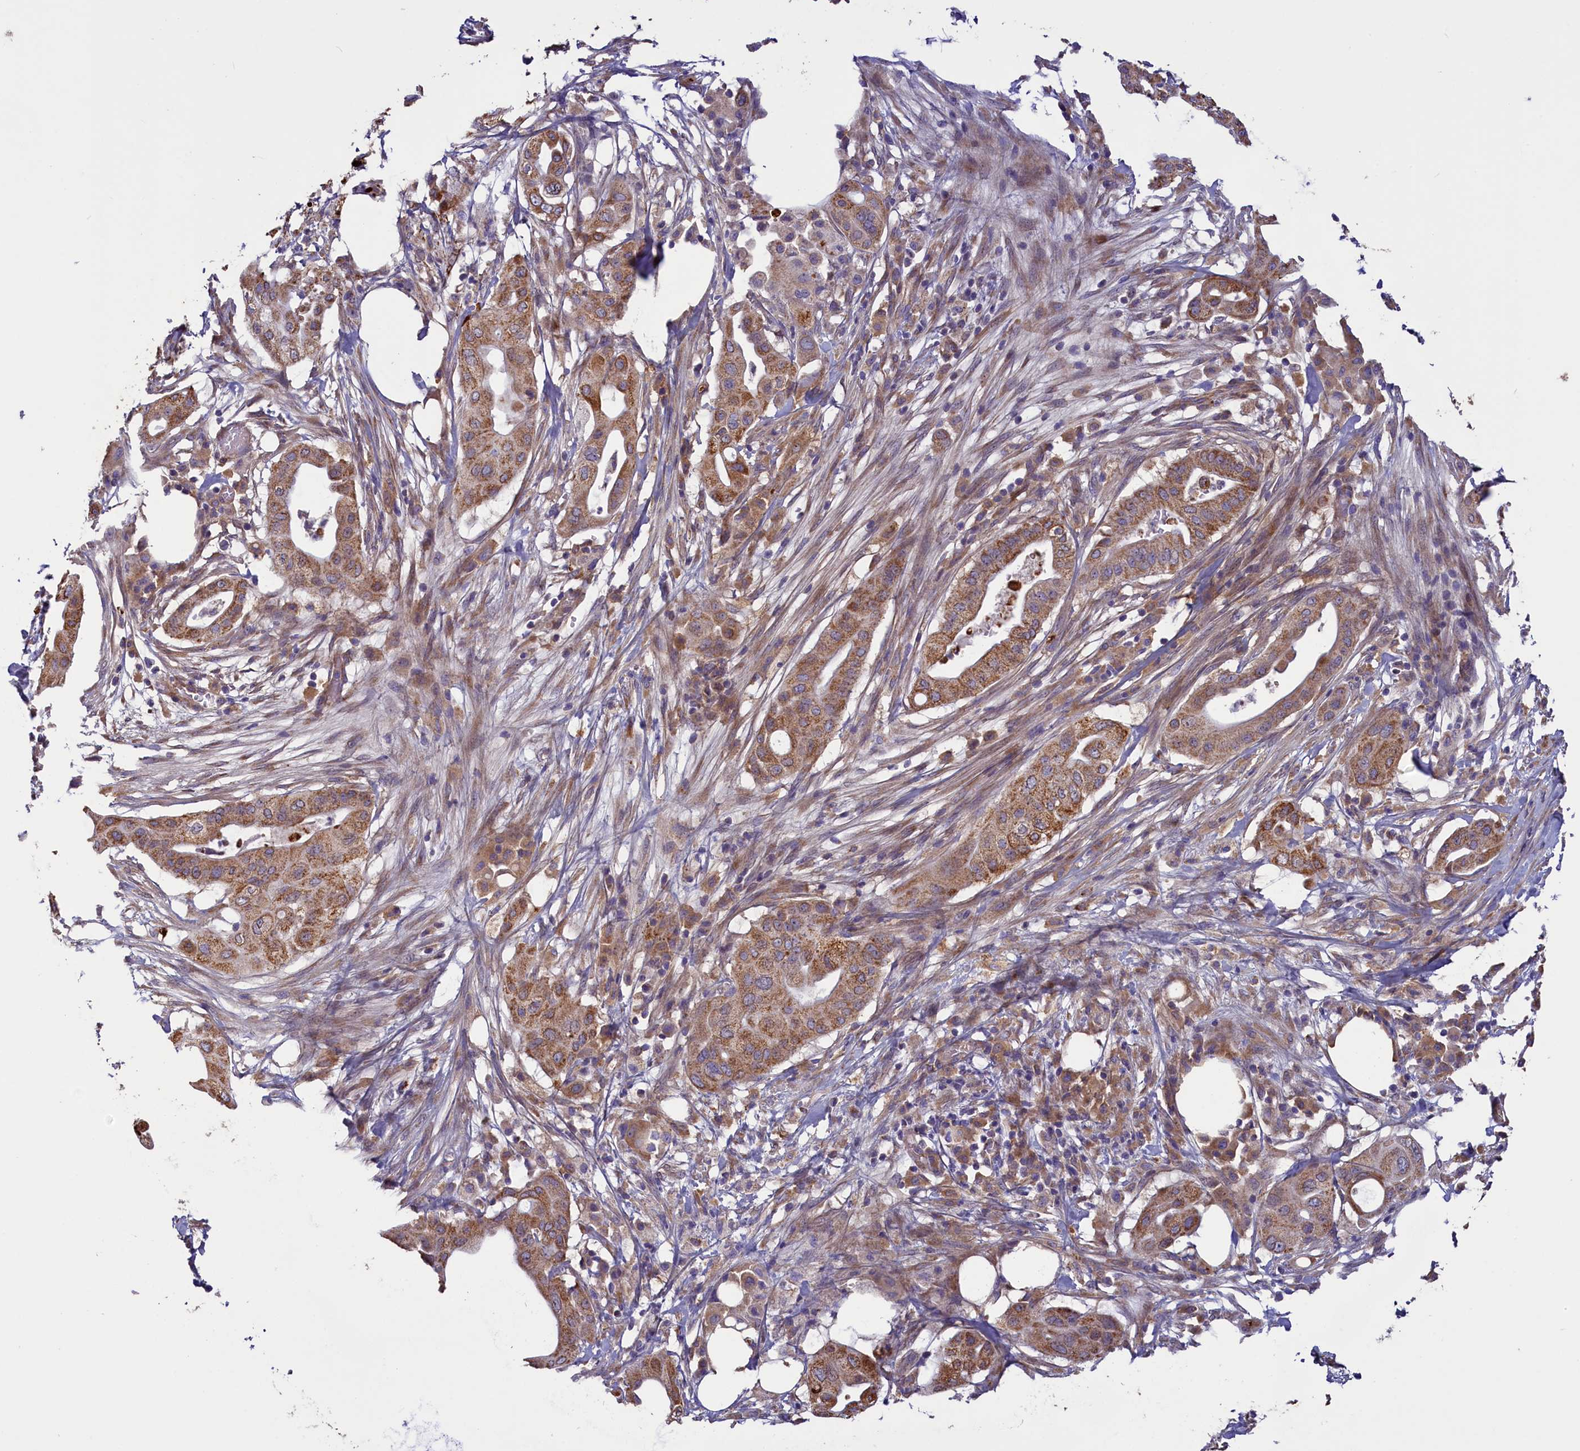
{"staining": {"intensity": "moderate", "quantity": ">75%", "location": "cytoplasmic/membranous"}, "tissue": "pancreatic cancer", "cell_type": "Tumor cells", "image_type": "cancer", "snomed": [{"axis": "morphology", "description": "Adenocarcinoma, NOS"}, {"axis": "topography", "description": "Pancreas"}], "caption": "Brown immunohistochemical staining in pancreatic cancer (adenocarcinoma) reveals moderate cytoplasmic/membranous staining in approximately >75% of tumor cells.", "gene": "ACAD8", "patient": {"sex": "male", "age": 68}}